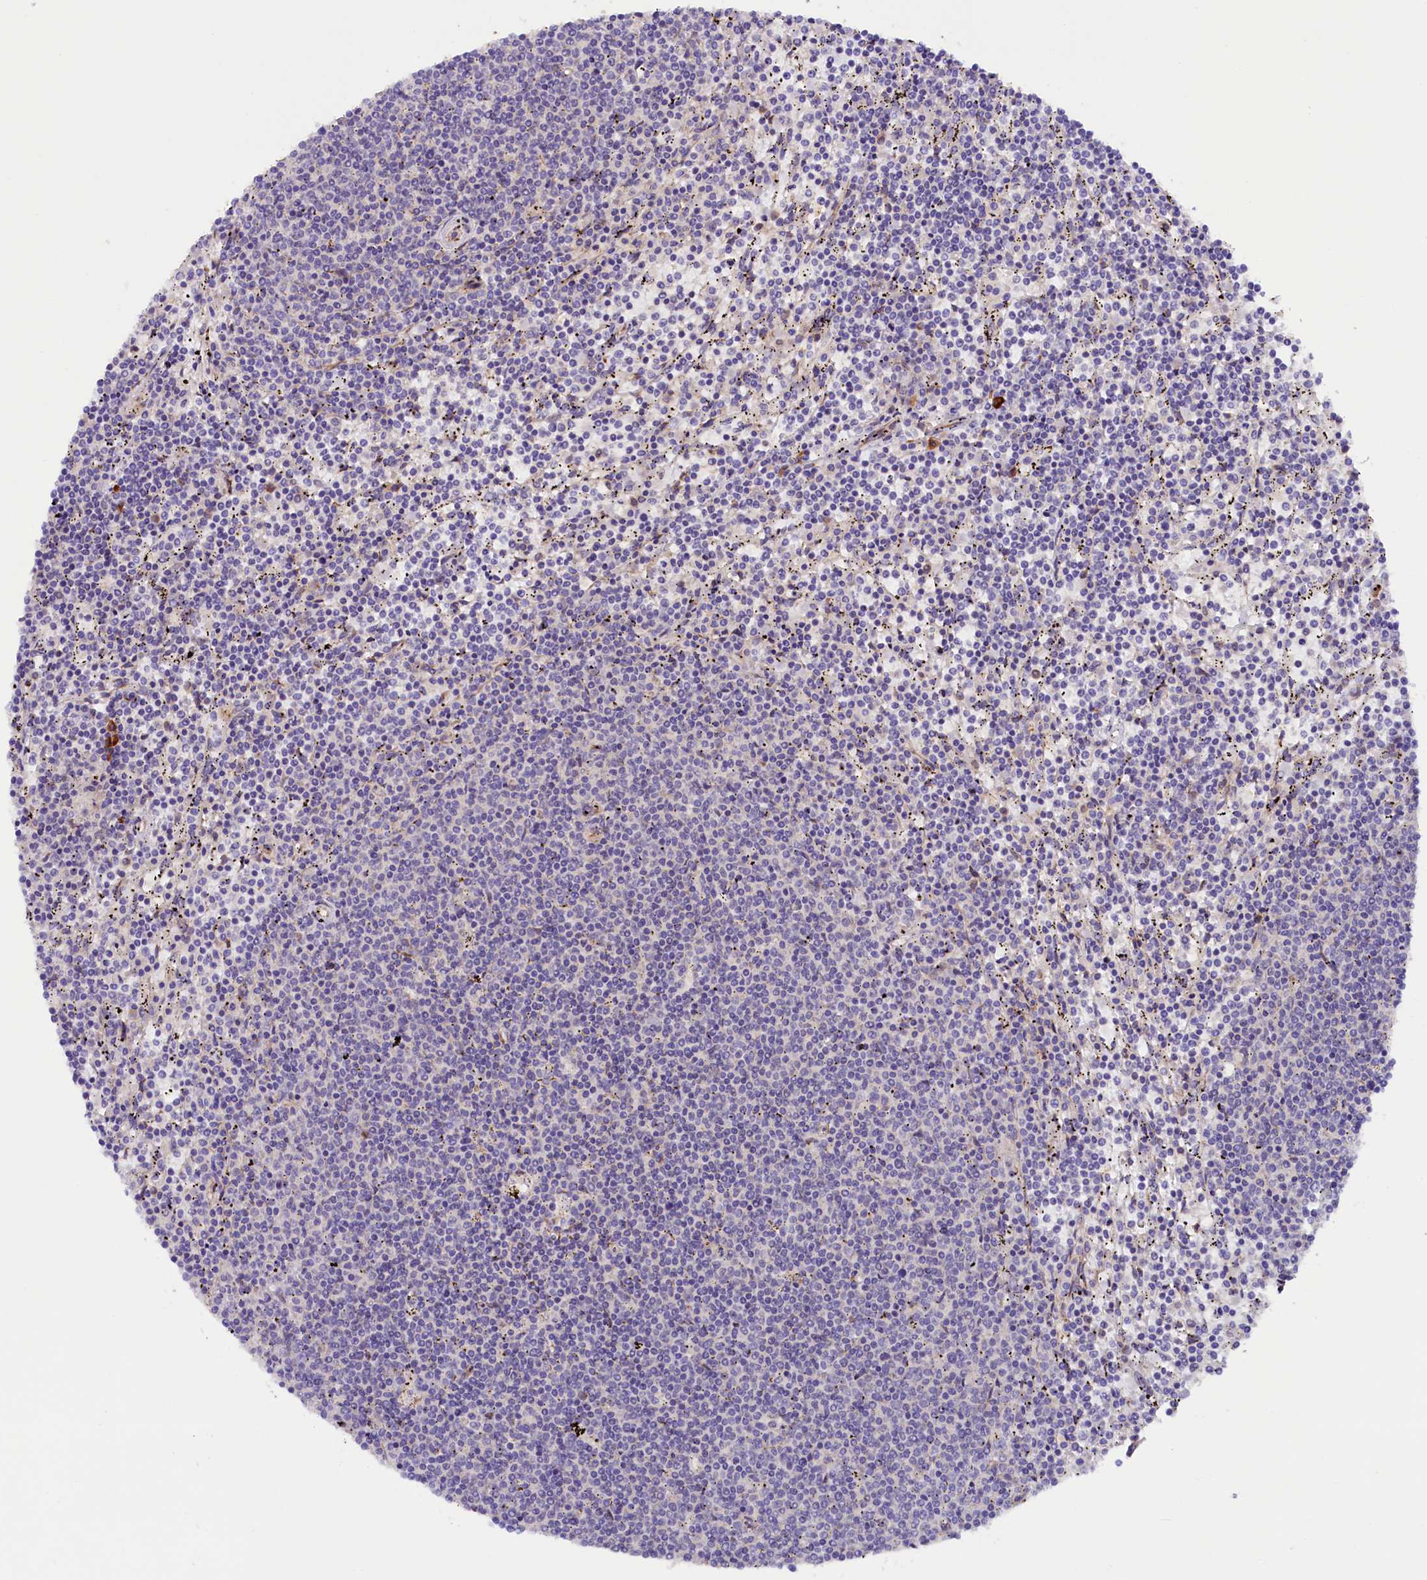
{"staining": {"intensity": "negative", "quantity": "none", "location": "none"}, "tissue": "lymphoma", "cell_type": "Tumor cells", "image_type": "cancer", "snomed": [{"axis": "morphology", "description": "Malignant lymphoma, non-Hodgkin's type, Low grade"}, {"axis": "topography", "description": "Spleen"}], "caption": "Lymphoma was stained to show a protein in brown. There is no significant expression in tumor cells.", "gene": "SSC5D", "patient": {"sex": "female", "age": 50}}